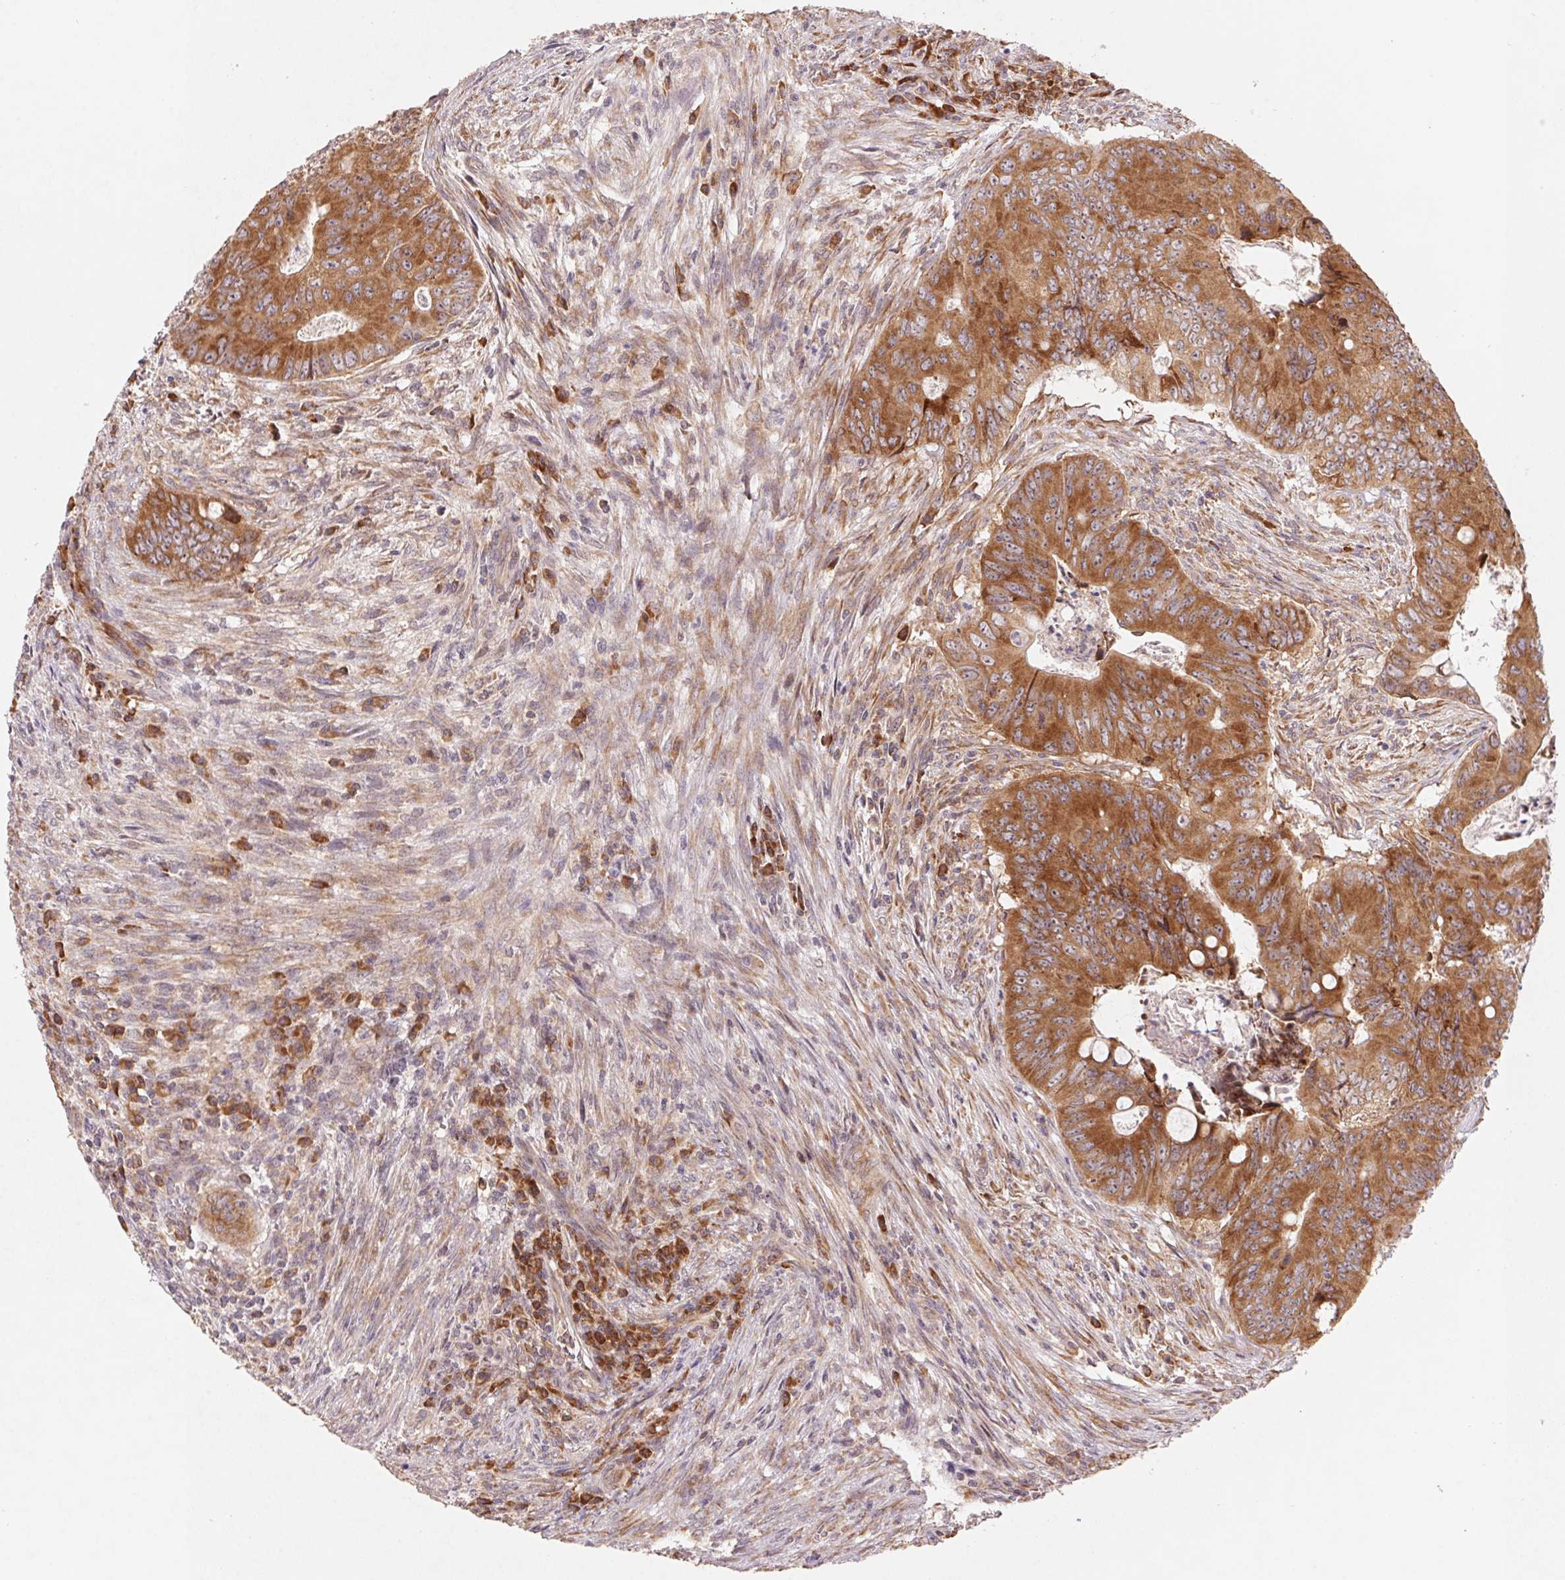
{"staining": {"intensity": "strong", "quantity": ">75%", "location": "cytoplasmic/membranous"}, "tissue": "colorectal cancer", "cell_type": "Tumor cells", "image_type": "cancer", "snomed": [{"axis": "morphology", "description": "Adenocarcinoma, NOS"}, {"axis": "topography", "description": "Colon"}], "caption": "Immunohistochemistry (IHC) (DAB (3,3'-diaminobenzidine)) staining of human colorectal cancer demonstrates strong cytoplasmic/membranous protein expression in about >75% of tumor cells. (Brightfield microscopy of DAB IHC at high magnification).", "gene": "RPL27A", "patient": {"sex": "female", "age": 74}}